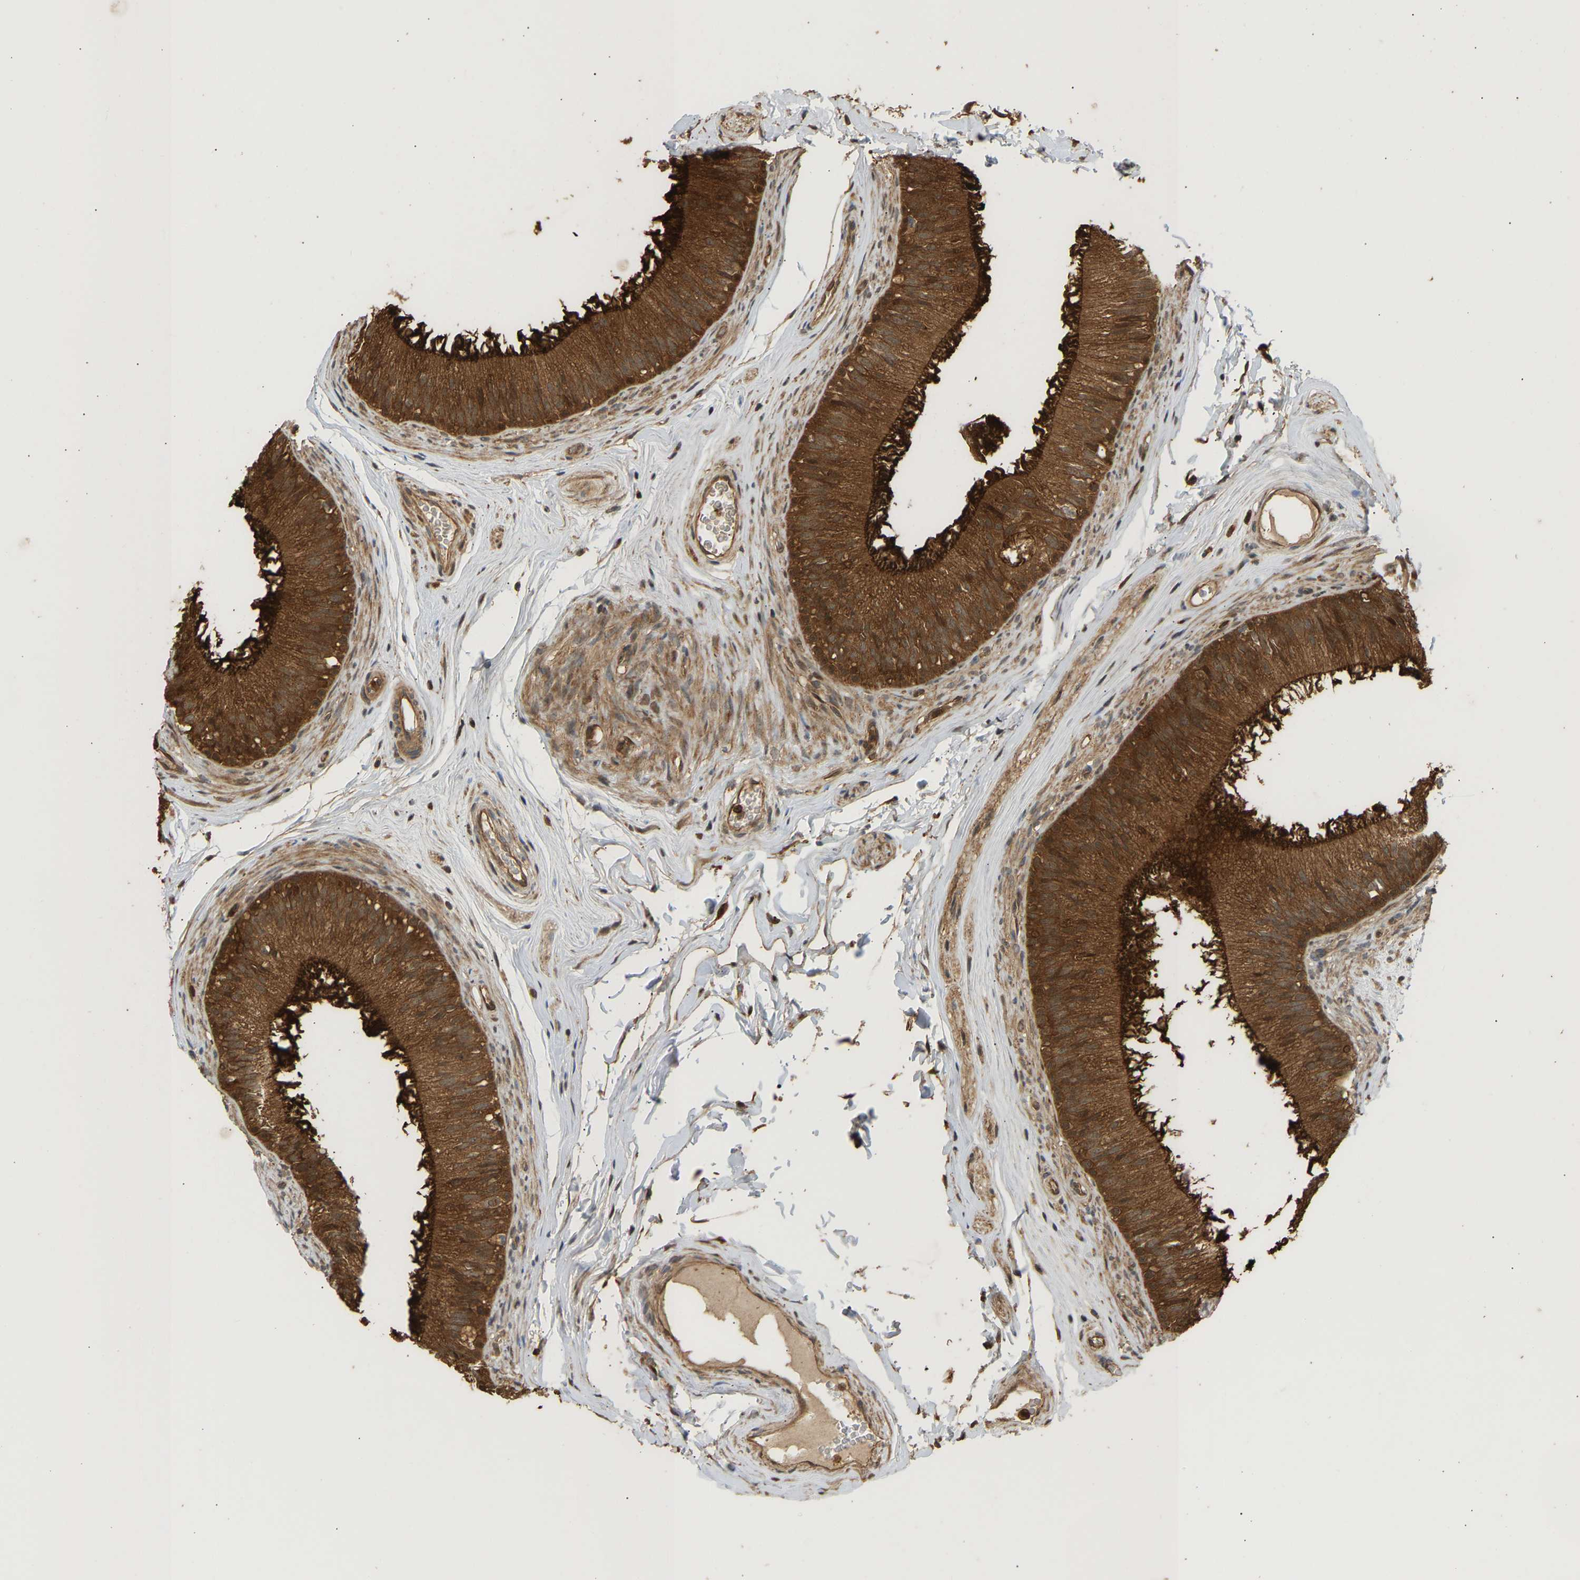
{"staining": {"intensity": "strong", "quantity": ">75%", "location": "cytoplasmic/membranous"}, "tissue": "epididymis", "cell_type": "Glandular cells", "image_type": "normal", "snomed": [{"axis": "morphology", "description": "Normal tissue, NOS"}, {"axis": "topography", "description": "Testis"}, {"axis": "topography", "description": "Epididymis"}], "caption": "Protein staining by IHC demonstrates strong cytoplasmic/membranous expression in approximately >75% of glandular cells in normal epididymis.", "gene": "ENSG00000282218", "patient": {"sex": "male", "age": 36}}